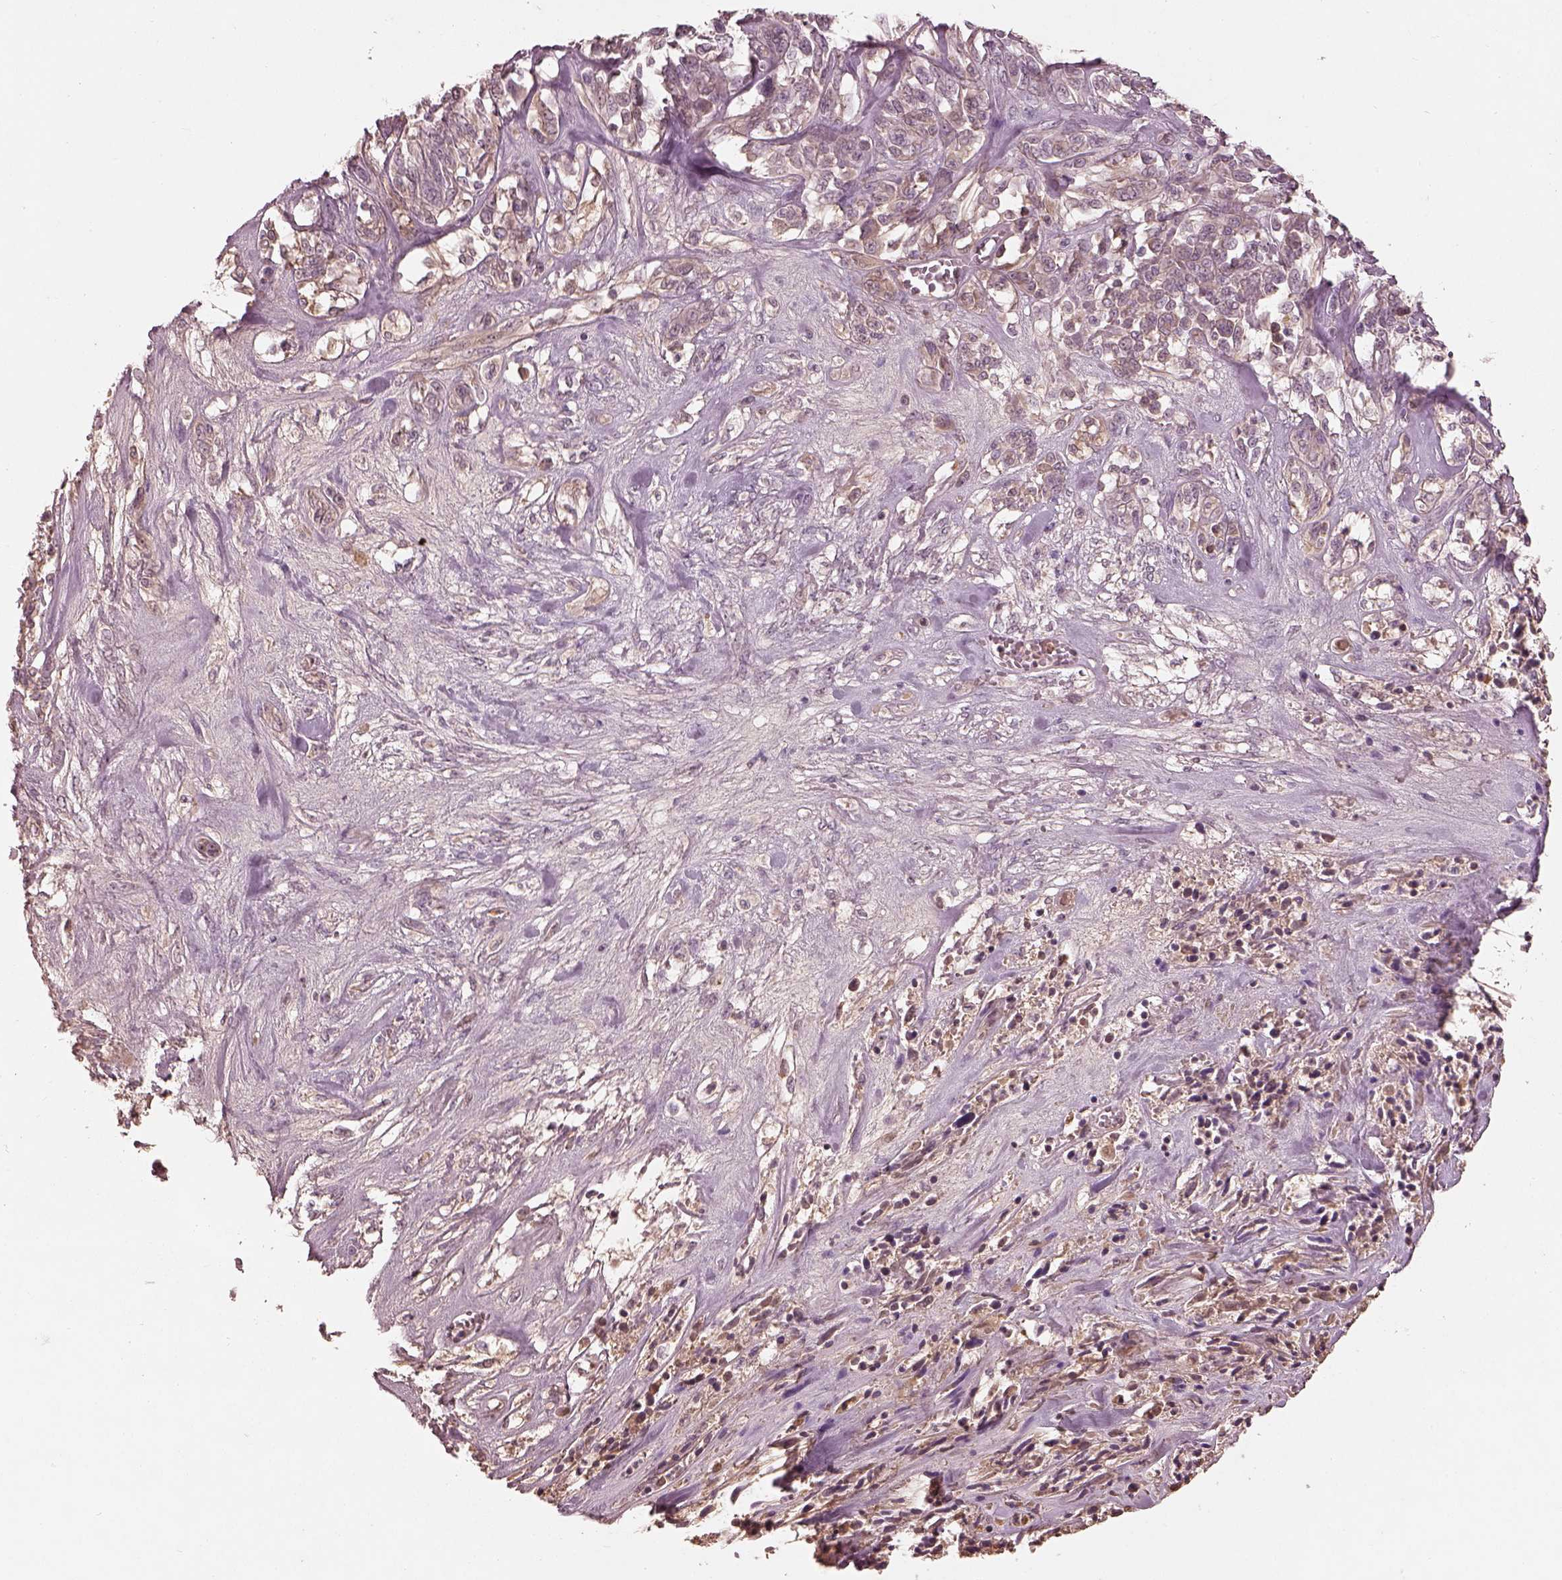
{"staining": {"intensity": "negative", "quantity": "none", "location": "none"}, "tissue": "melanoma", "cell_type": "Tumor cells", "image_type": "cancer", "snomed": [{"axis": "morphology", "description": "Malignant melanoma, NOS"}, {"axis": "topography", "description": "Skin"}], "caption": "DAB (3,3'-diaminobenzidine) immunohistochemical staining of malignant melanoma reveals no significant positivity in tumor cells.", "gene": "CALR3", "patient": {"sex": "female", "age": 91}}